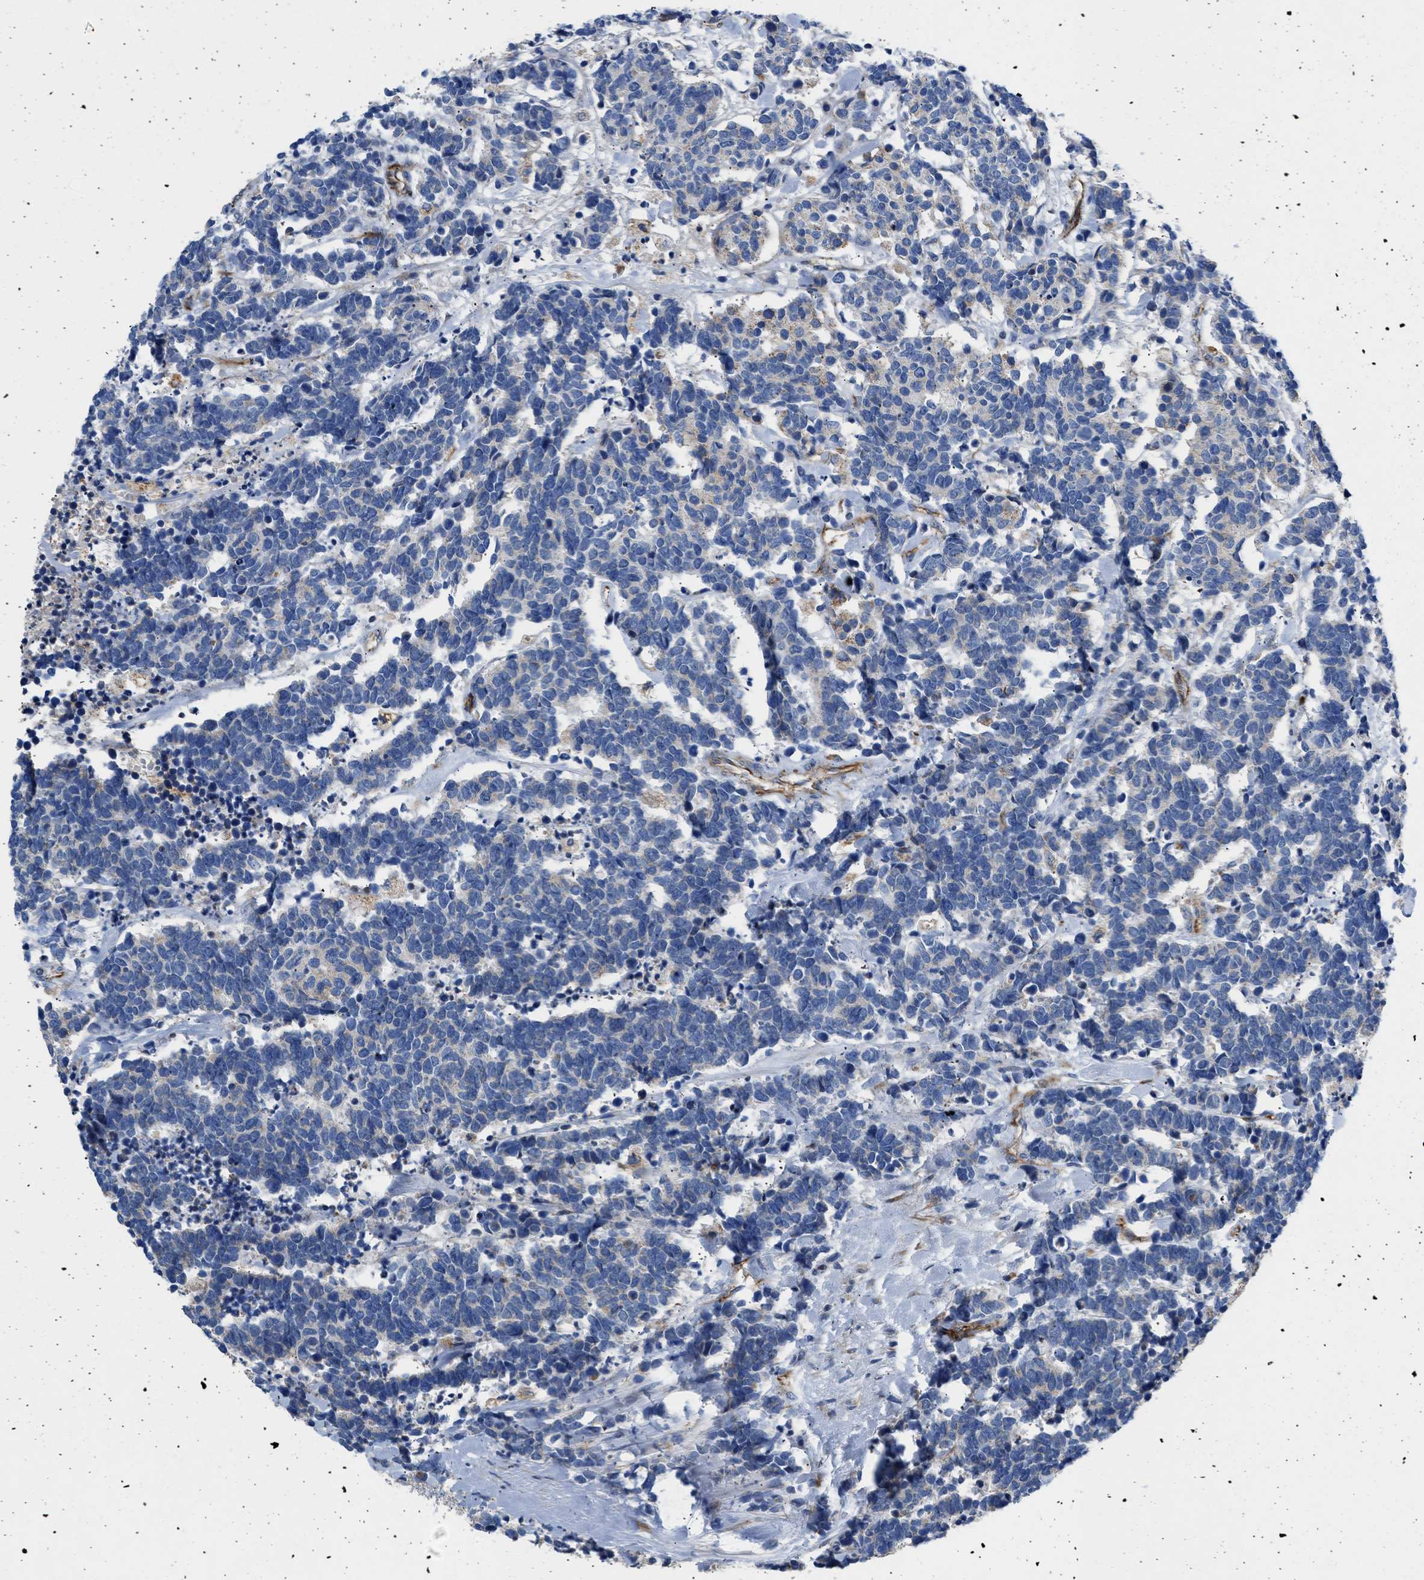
{"staining": {"intensity": "weak", "quantity": "25%-75%", "location": "cytoplasmic/membranous"}, "tissue": "carcinoid", "cell_type": "Tumor cells", "image_type": "cancer", "snomed": [{"axis": "morphology", "description": "Carcinoma, NOS"}, {"axis": "morphology", "description": "Carcinoid, malignant, NOS"}, {"axis": "topography", "description": "Urinary bladder"}], "caption": "Immunohistochemistry photomicrograph of neoplastic tissue: carcinoma stained using IHC reveals low levels of weak protein expression localized specifically in the cytoplasmic/membranous of tumor cells, appearing as a cytoplasmic/membranous brown color.", "gene": "ULK4", "patient": {"sex": "male", "age": 57}}